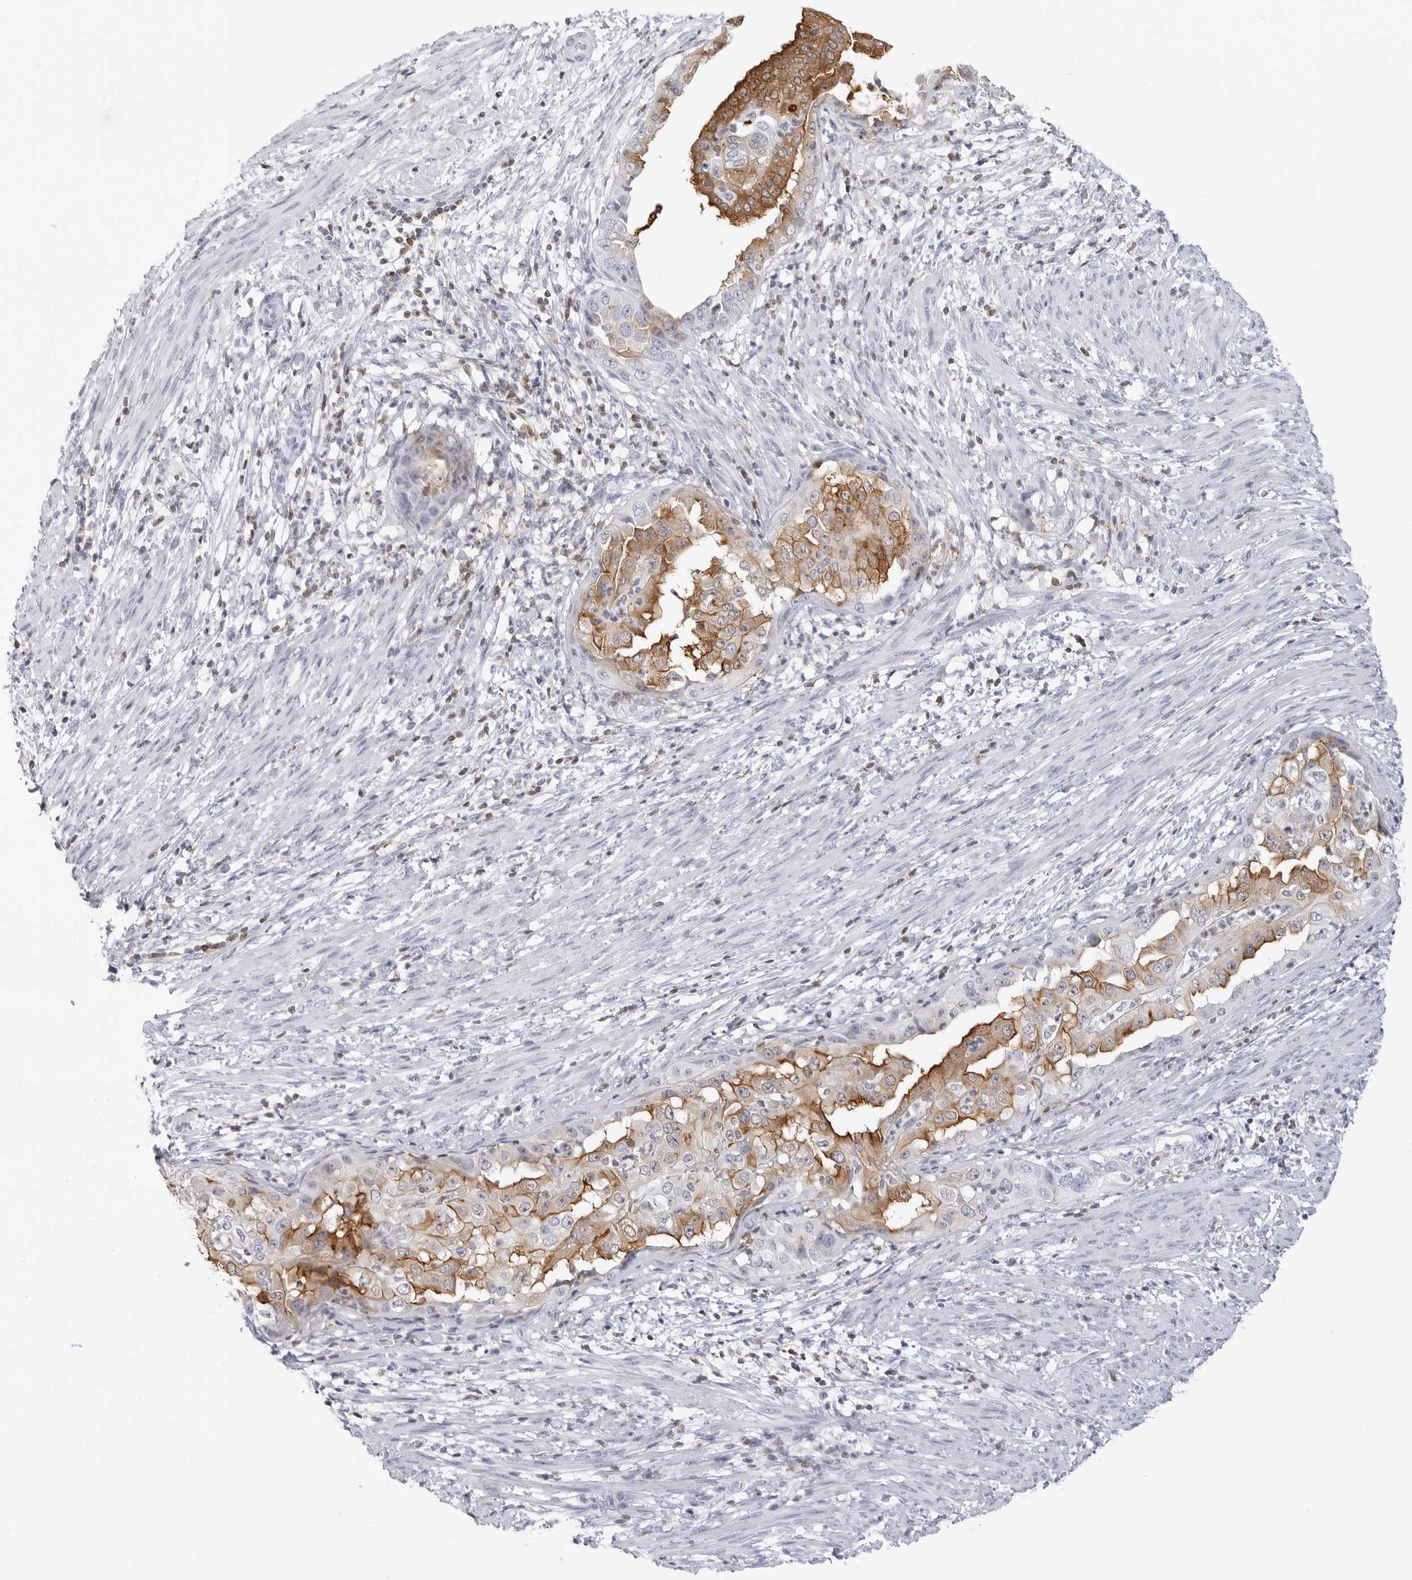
{"staining": {"intensity": "strong", "quantity": ">75%", "location": "cytoplasmic/membranous"}, "tissue": "endometrial cancer", "cell_type": "Tumor cells", "image_type": "cancer", "snomed": [{"axis": "morphology", "description": "Adenocarcinoma, NOS"}, {"axis": "topography", "description": "Endometrium"}], "caption": "DAB immunohistochemical staining of human endometrial adenocarcinoma shows strong cytoplasmic/membranous protein expression in about >75% of tumor cells.", "gene": "SLC9A3R1", "patient": {"sex": "female", "age": 85}}